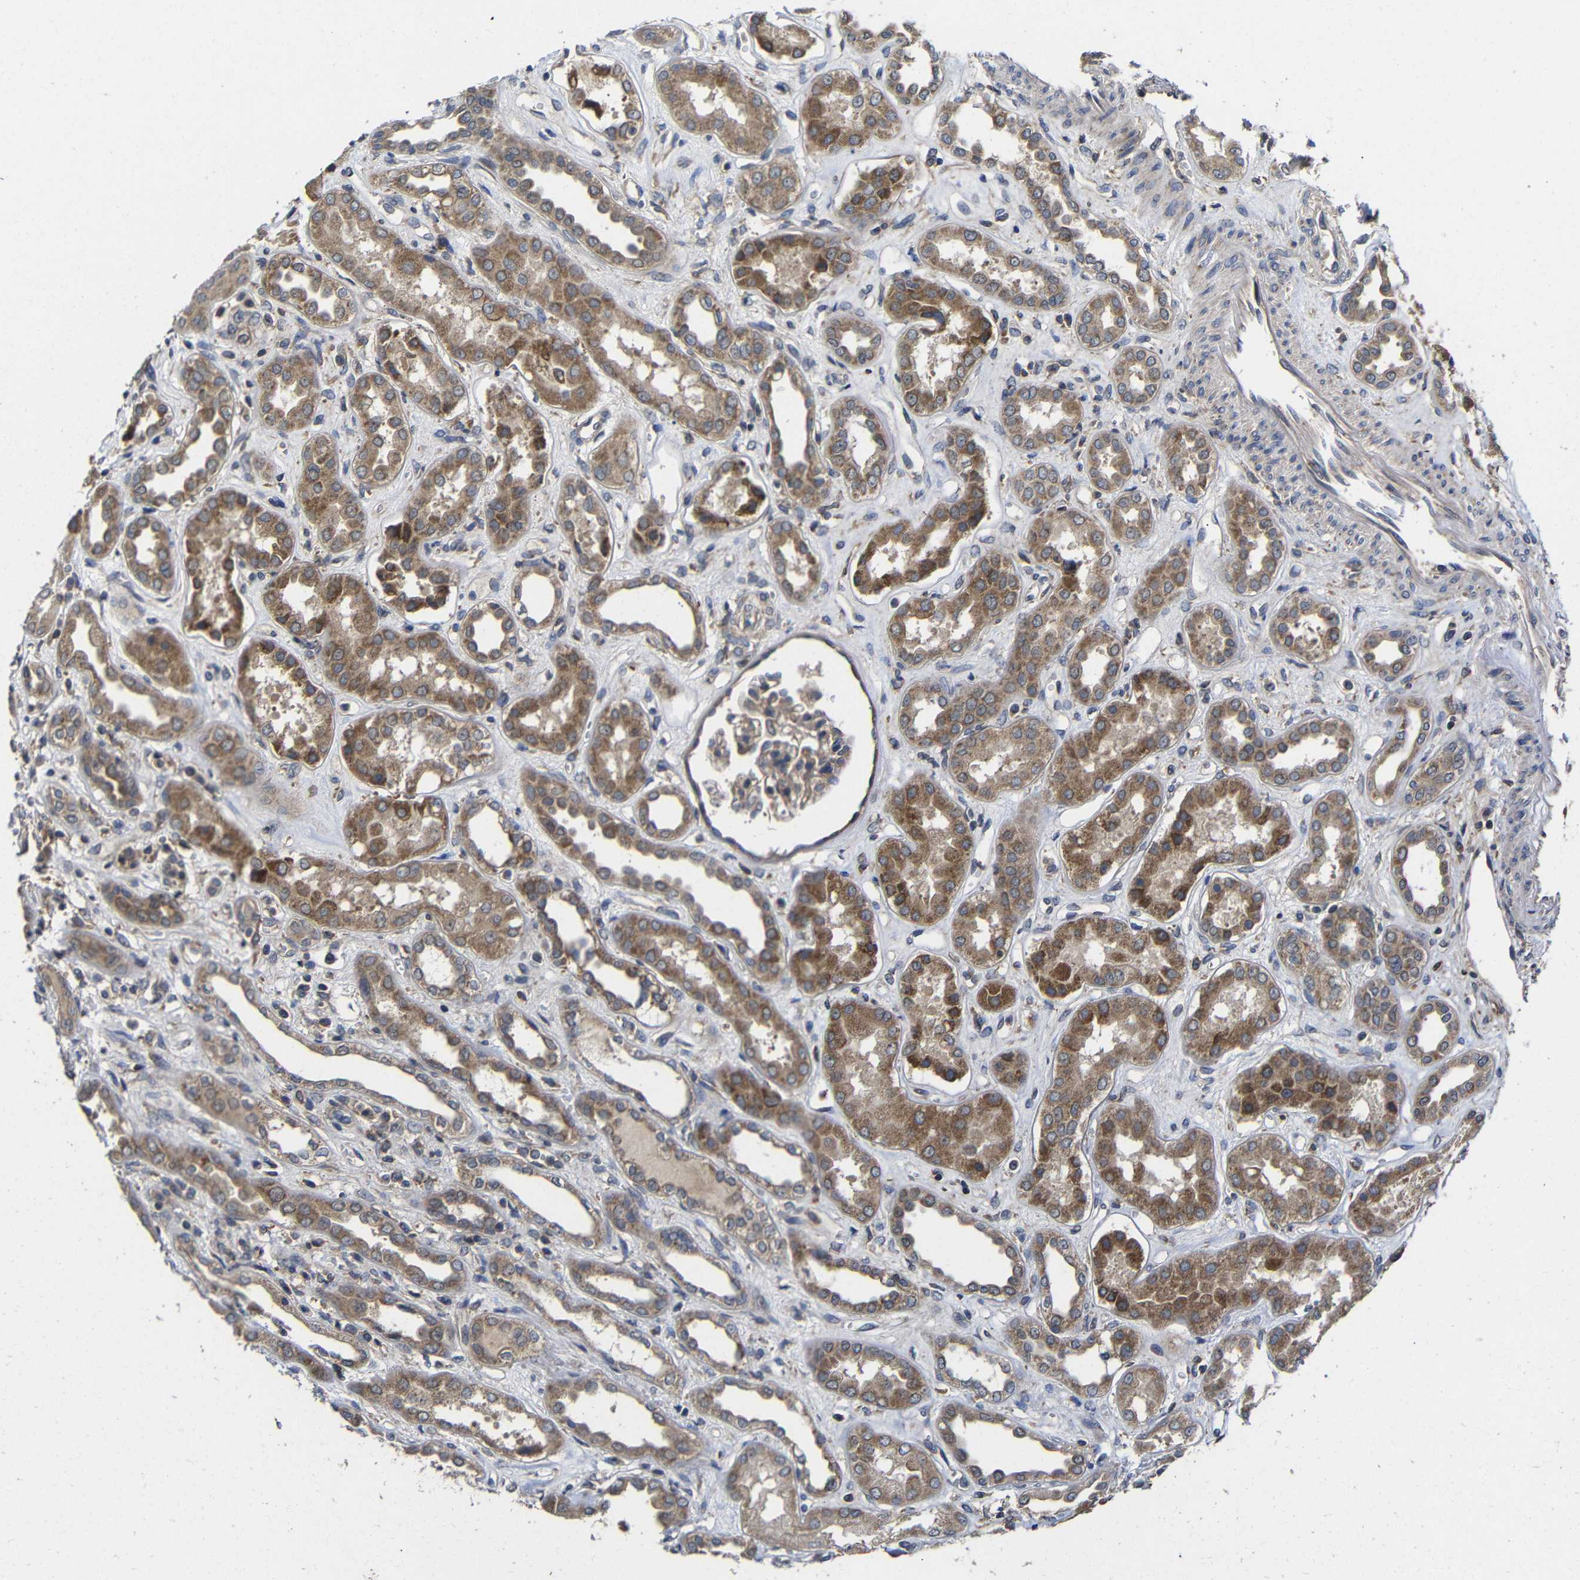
{"staining": {"intensity": "moderate", "quantity": ">75%", "location": "cytoplasmic/membranous"}, "tissue": "kidney", "cell_type": "Cells in glomeruli", "image_type": "normal", "snomed": [{"axis": "morphology", "description": "Normal tissue, NOS"}, {"axis": "topography", "description": "Kidney"}], "caption": "Kidney was stained to show a protein in brown. There is medium levels of moderate cytoplasmic/membranous expression in approximately >75% of cells in glomeruli. The staining was performed using DAB (3,3'-diaminobenzidine) to visualize the protein expression in brown, while the nuclei were stained in blue with hematoxylin (Magnification: 20x).", "gene": "LPAR5", "patient": {"sex": "male", "age": 59}}